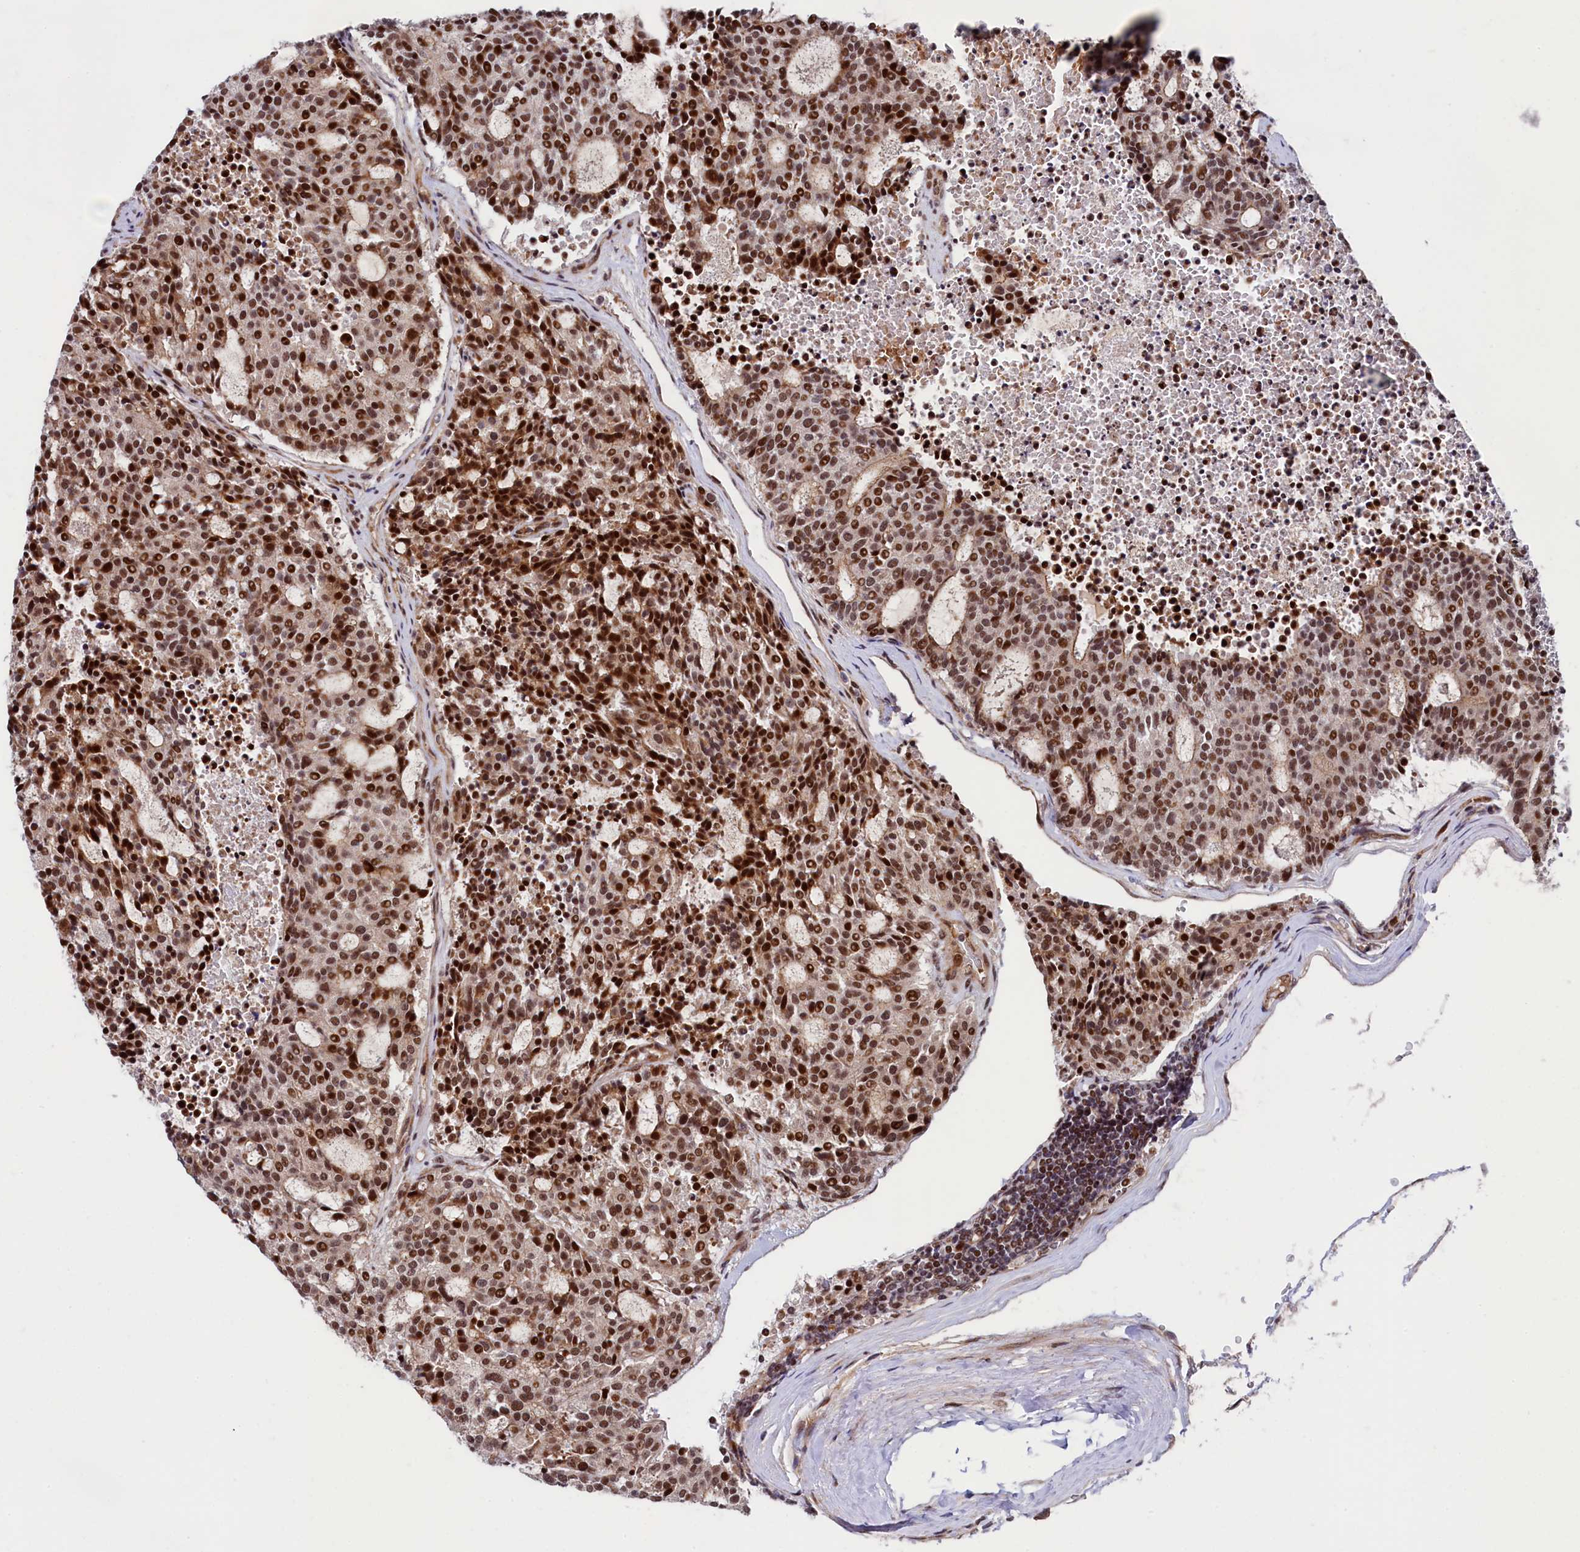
{"staining": {"intensity": "strong", "quantity": ">75%", "location": "cytoplasmic/membranous,nuclear"}, "tissue": "carcinoid", "cell_type": "Tumor cells", "image_type": "cancer", "snomed": [{"axis": "morphology", "description": "Carcinoid, malignant, NOS"}, {"axis": "topography", "description": "Pancreas"}], "caption": "Protein analysis of carcinoid (malignant) tissue displays strong cytoplasmic/membranous and nuclear expression in approximately >75% of tumor cells.", "gene": "LEO1", "patient": {"sex": "female", "age": 54}}